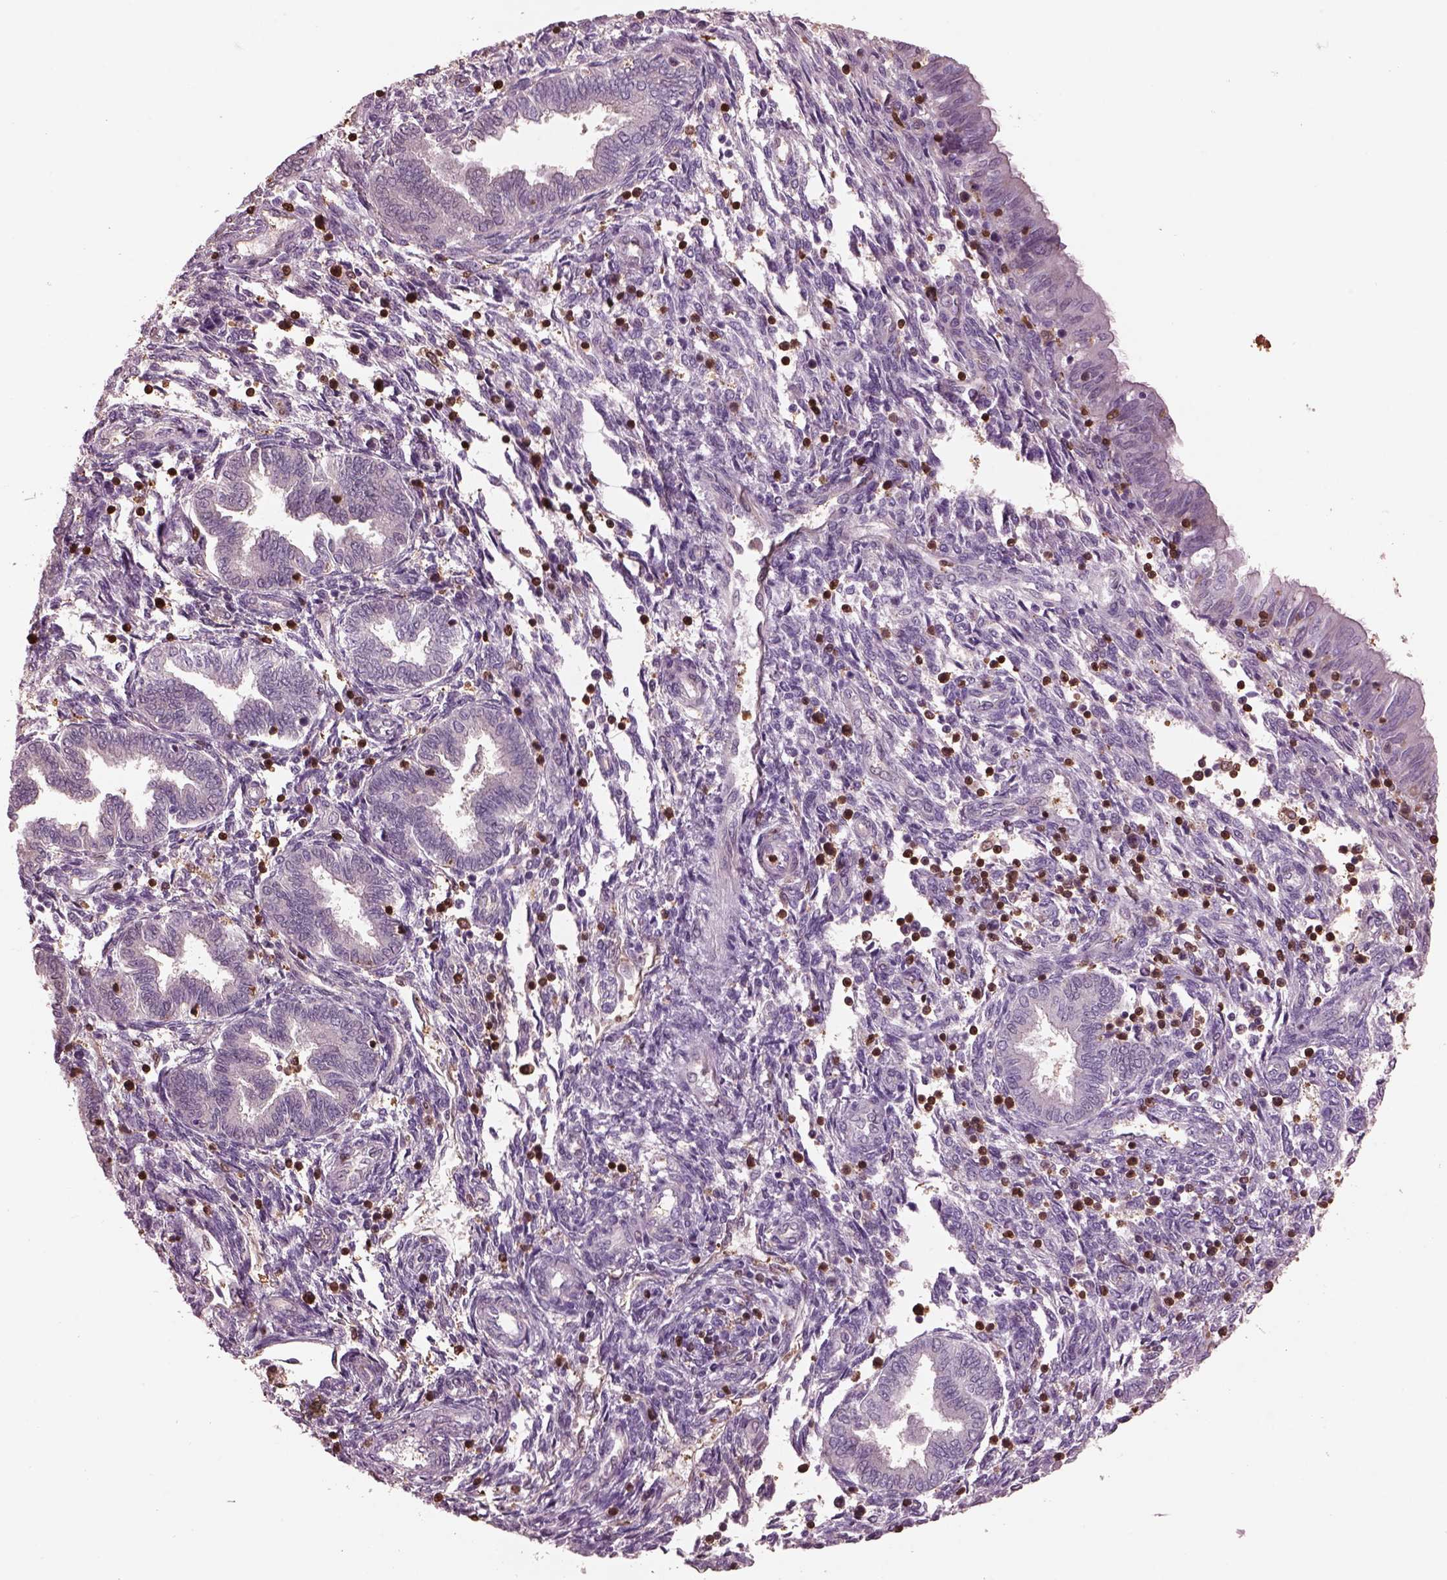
{"staining": {"intensity": "negative", "quantity": "none", "location": "none"}, "tissue": "endometrium", "cell_type": "Cells in endometrial stroma", "image_type": "normal", "snomed": [{"axis": "morphology", "description": "Normal tissue, NOS"}, {"axis": "topography", "description": "Endometrium"}], "caption": "A high-resolution image shows IHC staining of normal endometrium, which reveals no significant staining in cells in endometrial stroma.", "gene": "IL31RA", "patient": {"sex": "female", "age": 42}}